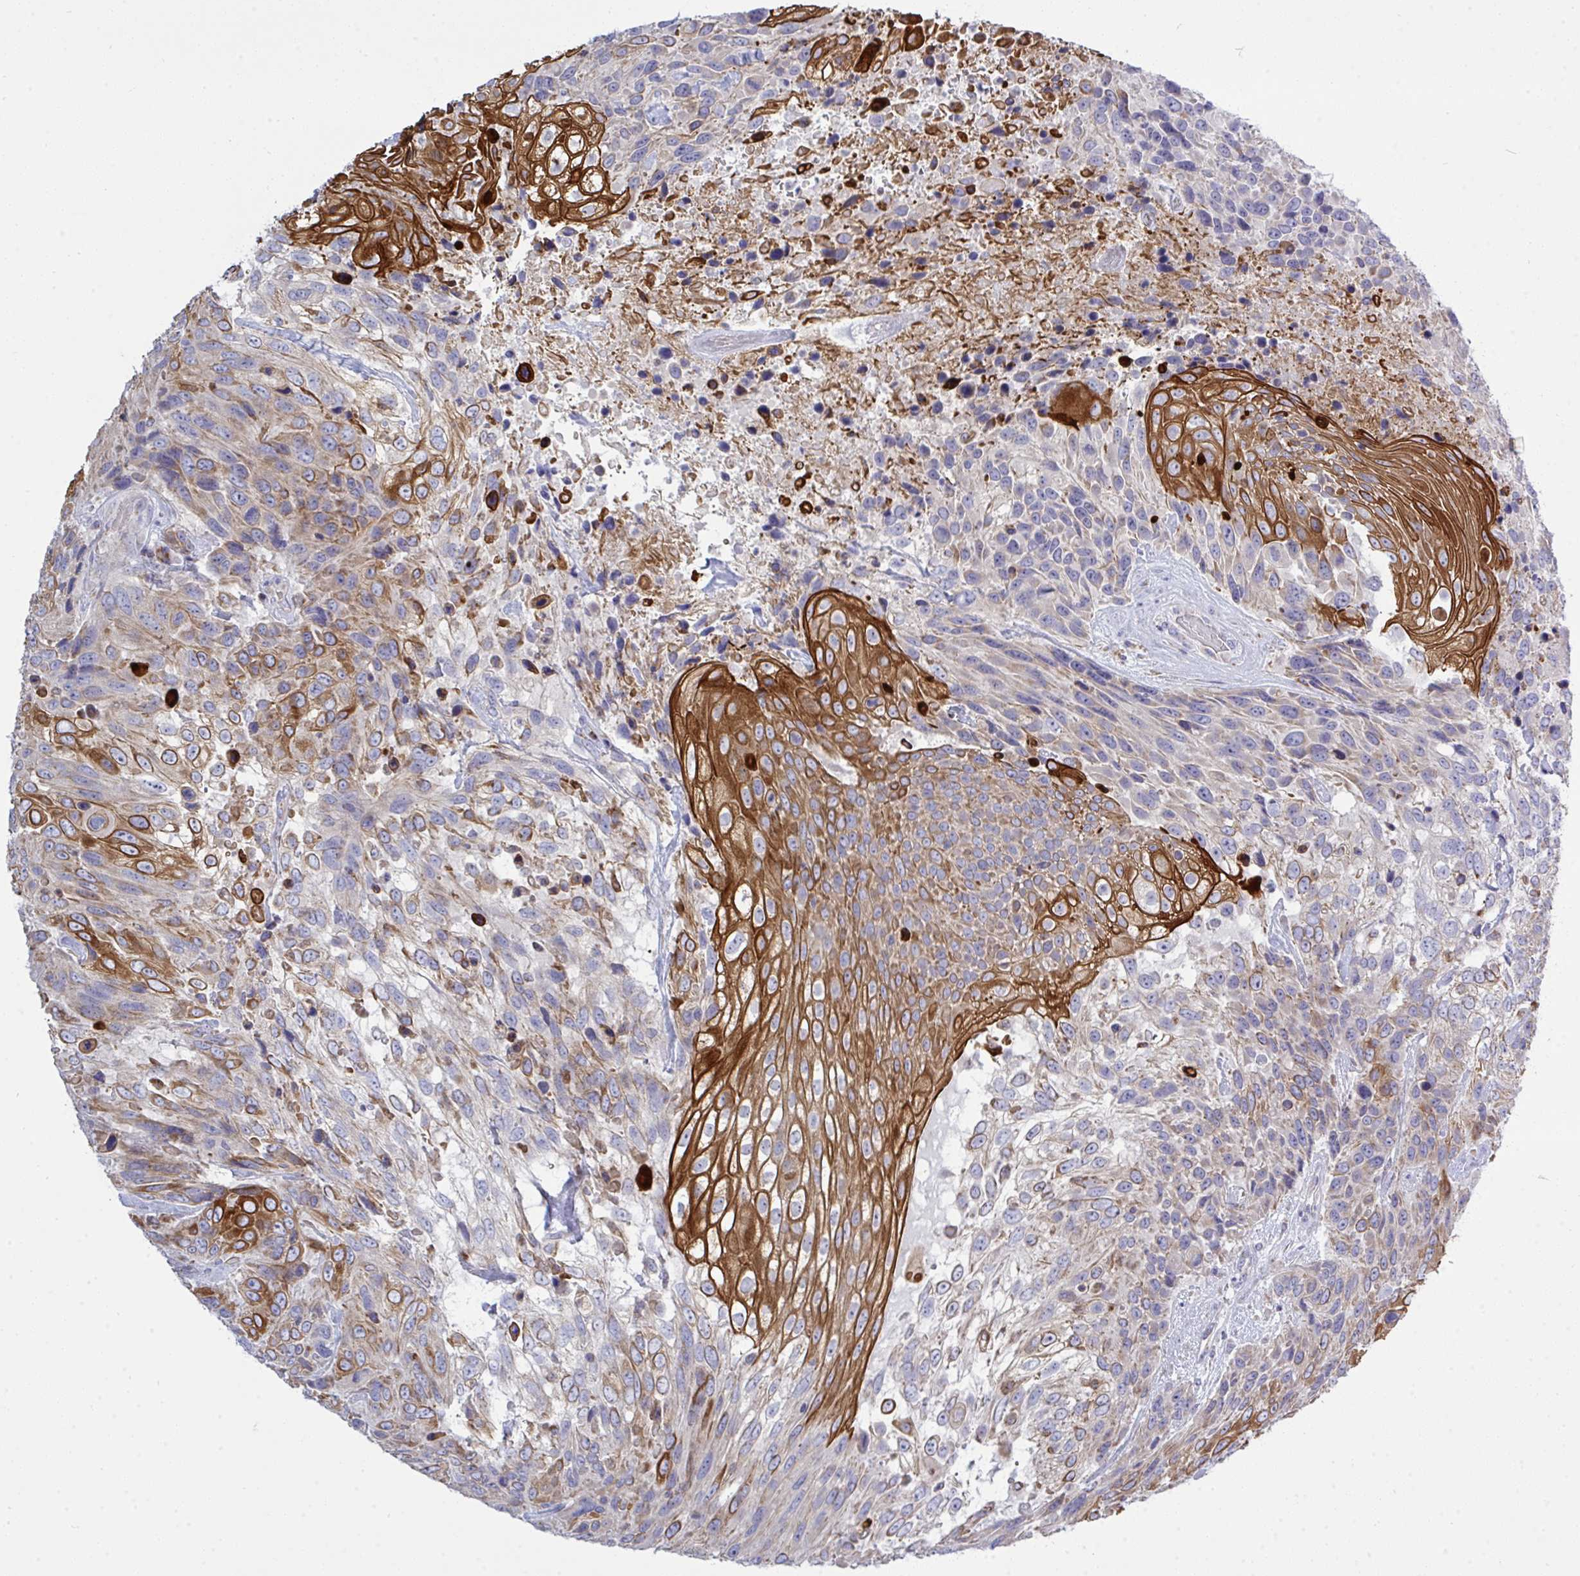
{"staining": {"intensity": "strong", "quantity": "<25%", "location": "cytoplasmic/membranous"}, "tissue": "urothelial cancer", "cell_type": "Tumor cells", "image_type": "cancer", "snomed": [{"axis": "morphology", "description": "Urothelial carcinoma, High grade"}, {"axis": "topography", "description": "Urinary bladder"}], "caption": "DAB (3,3'-diaminobenzidine) immunohistochemical staining of human high-grade urothelial carcinoma exhibits strong cytoplasmic/membranous protein expression in about <25% of tumor cells.", "gene": "NDUFA7", "patient": {"sex": "female", "age": 70}}